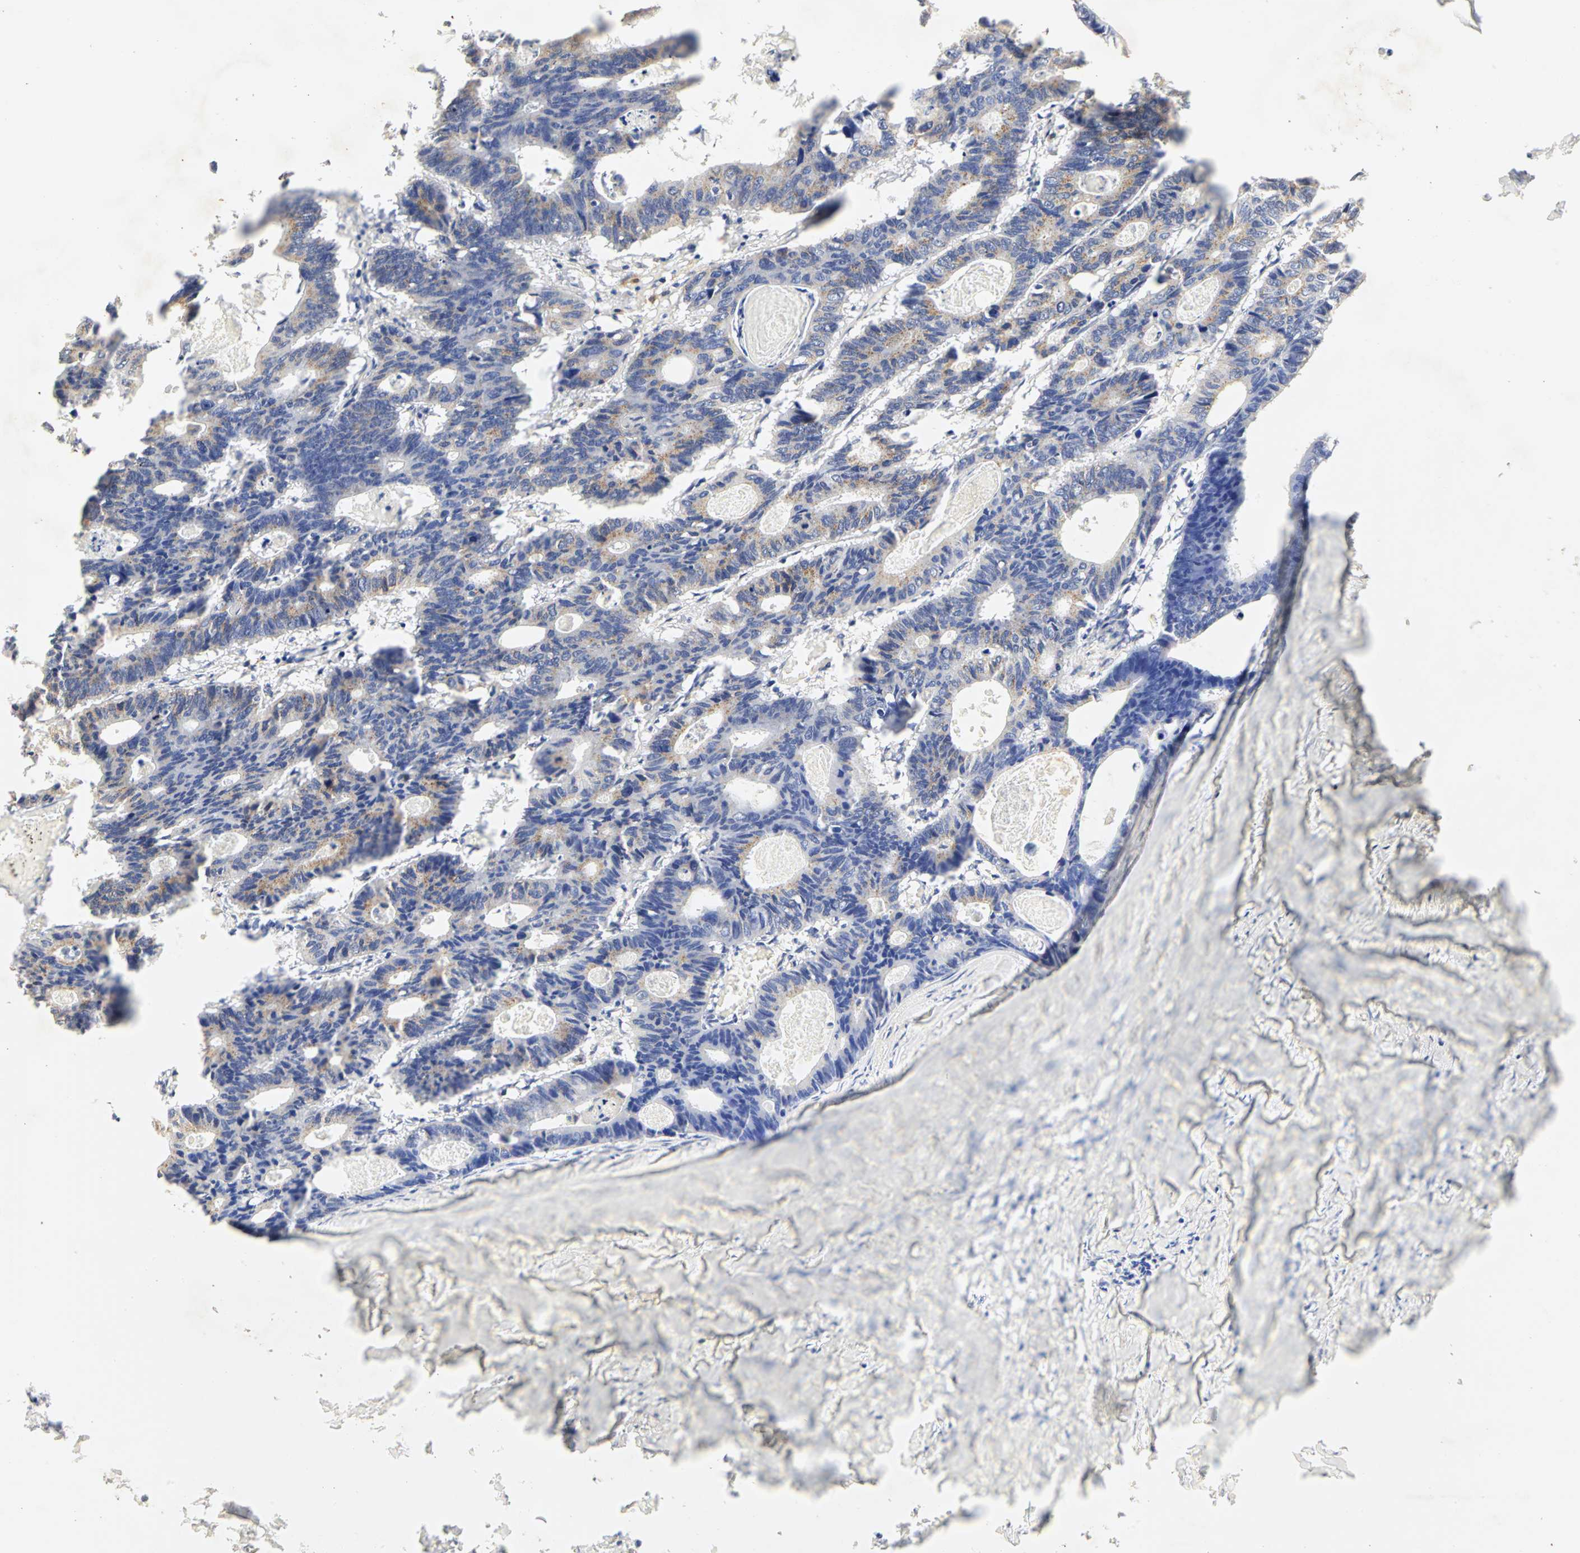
{"staining": {"intensity": "weak", "quantity": "25%-75%", "location": "cytoplasmic/membranous"}, "tissue": "colorectal cancer", "cell_type": "Tumor cells", "image_type": "cancer", "snomed": [{"axis": "morphology", "description": "Adenocarcinoma, NOS"}, {"axis": "topography", "description": "Colon"}], "caption": "There is low levels of weak cytoplasmic/membranous positivity in tumor cells of colorectal cancer, as demonstrated by immunohistochemical staining (brown color).", "gene": "GNRH2", "patient": {"sex": "female", "age": 55}}